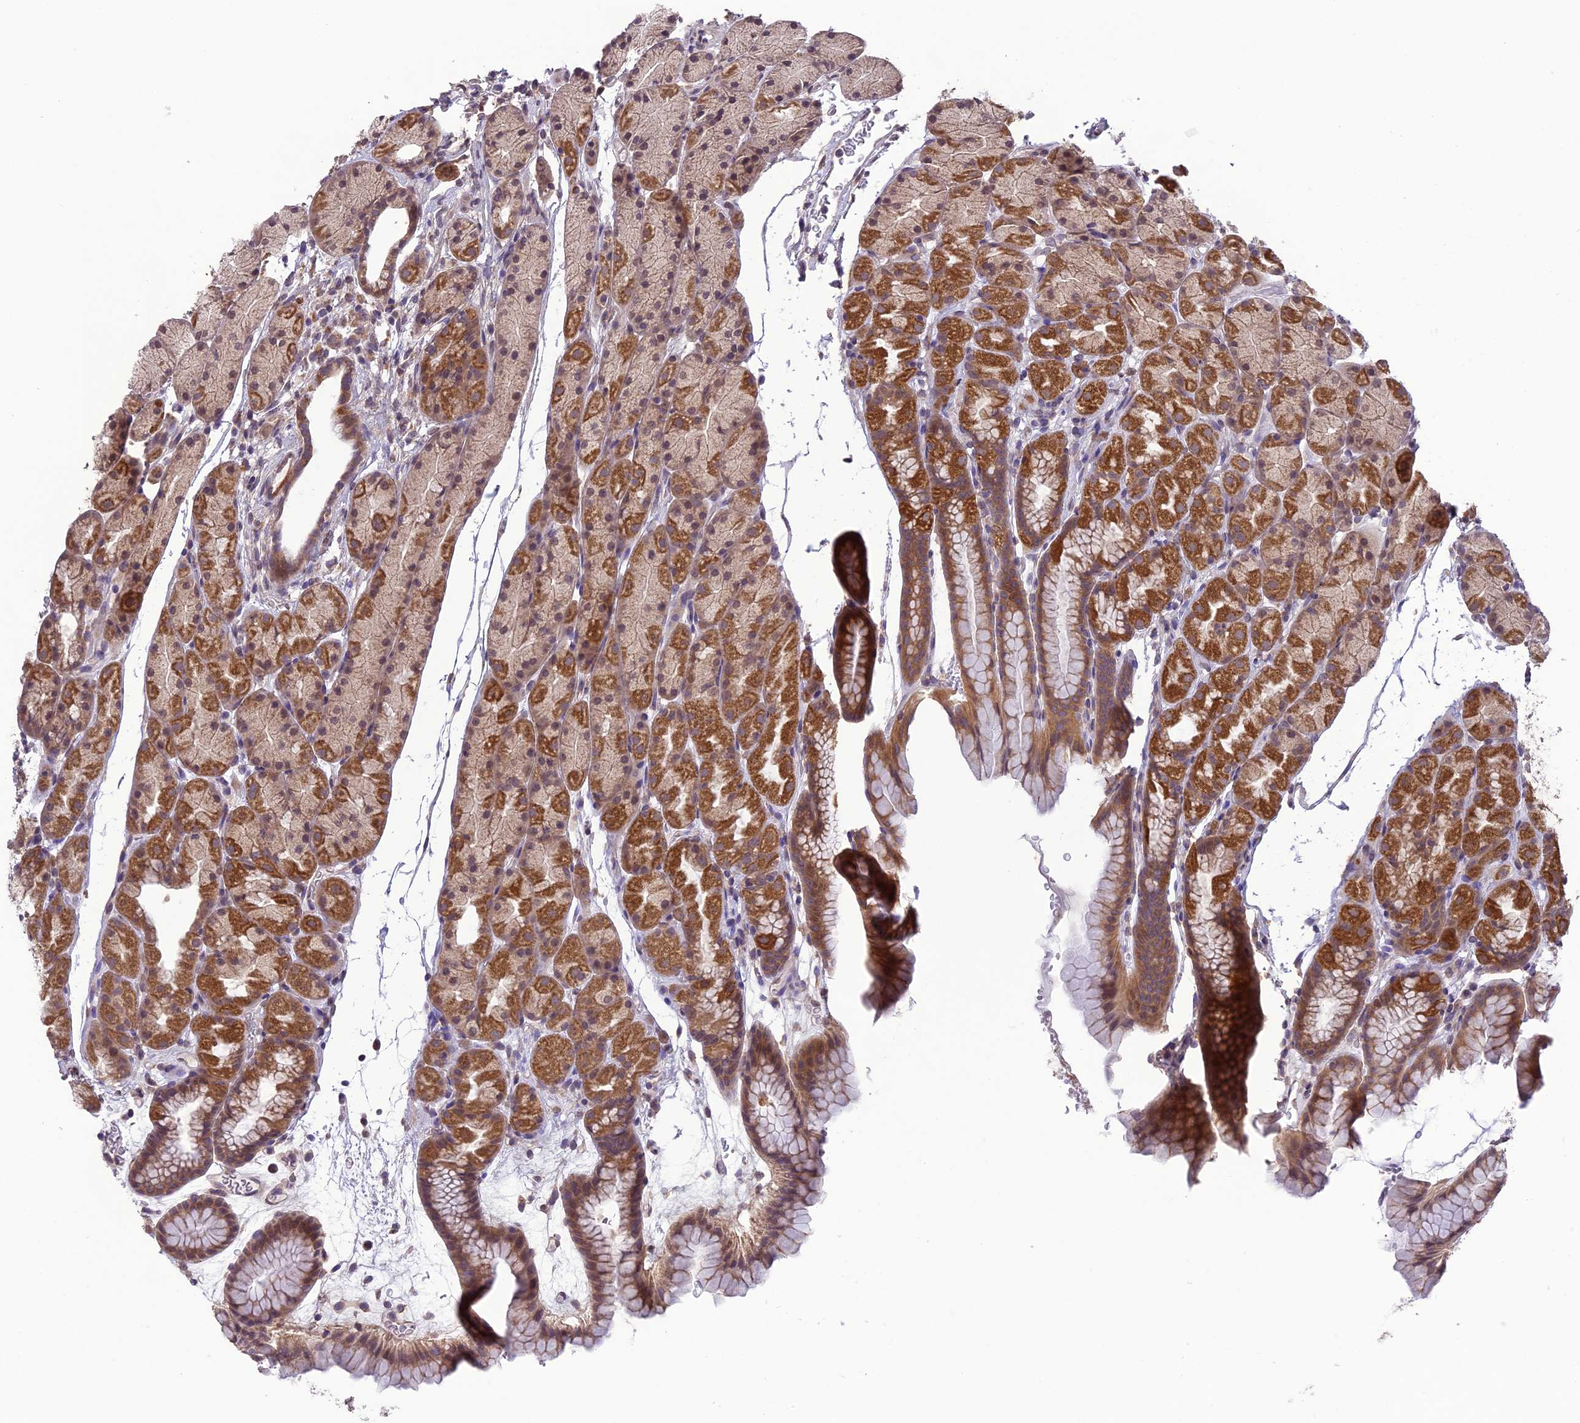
{"staining": {"intensity": "moderate", "quantity": ">75%", "location": "cytoplasmic/membranous"}, "tissue": "stomach", "cell_type": "Glandular cells", "image_type": "normal", "snomed": [{"axis": "morphology", "description": "Normal tissue, NOS"}, {"axis": "topography", "description": "Stomach, upper"}, {"axis": "topography", "description": "Stomach"}], "caption": "Stomach stained for a protein (brown) demonstrates moderate cytoplasmic/membranous positive staining in approximately >75% of glandular cells.", "gene": "ERG28", "patient": {"sex": "male", "age": 47}}